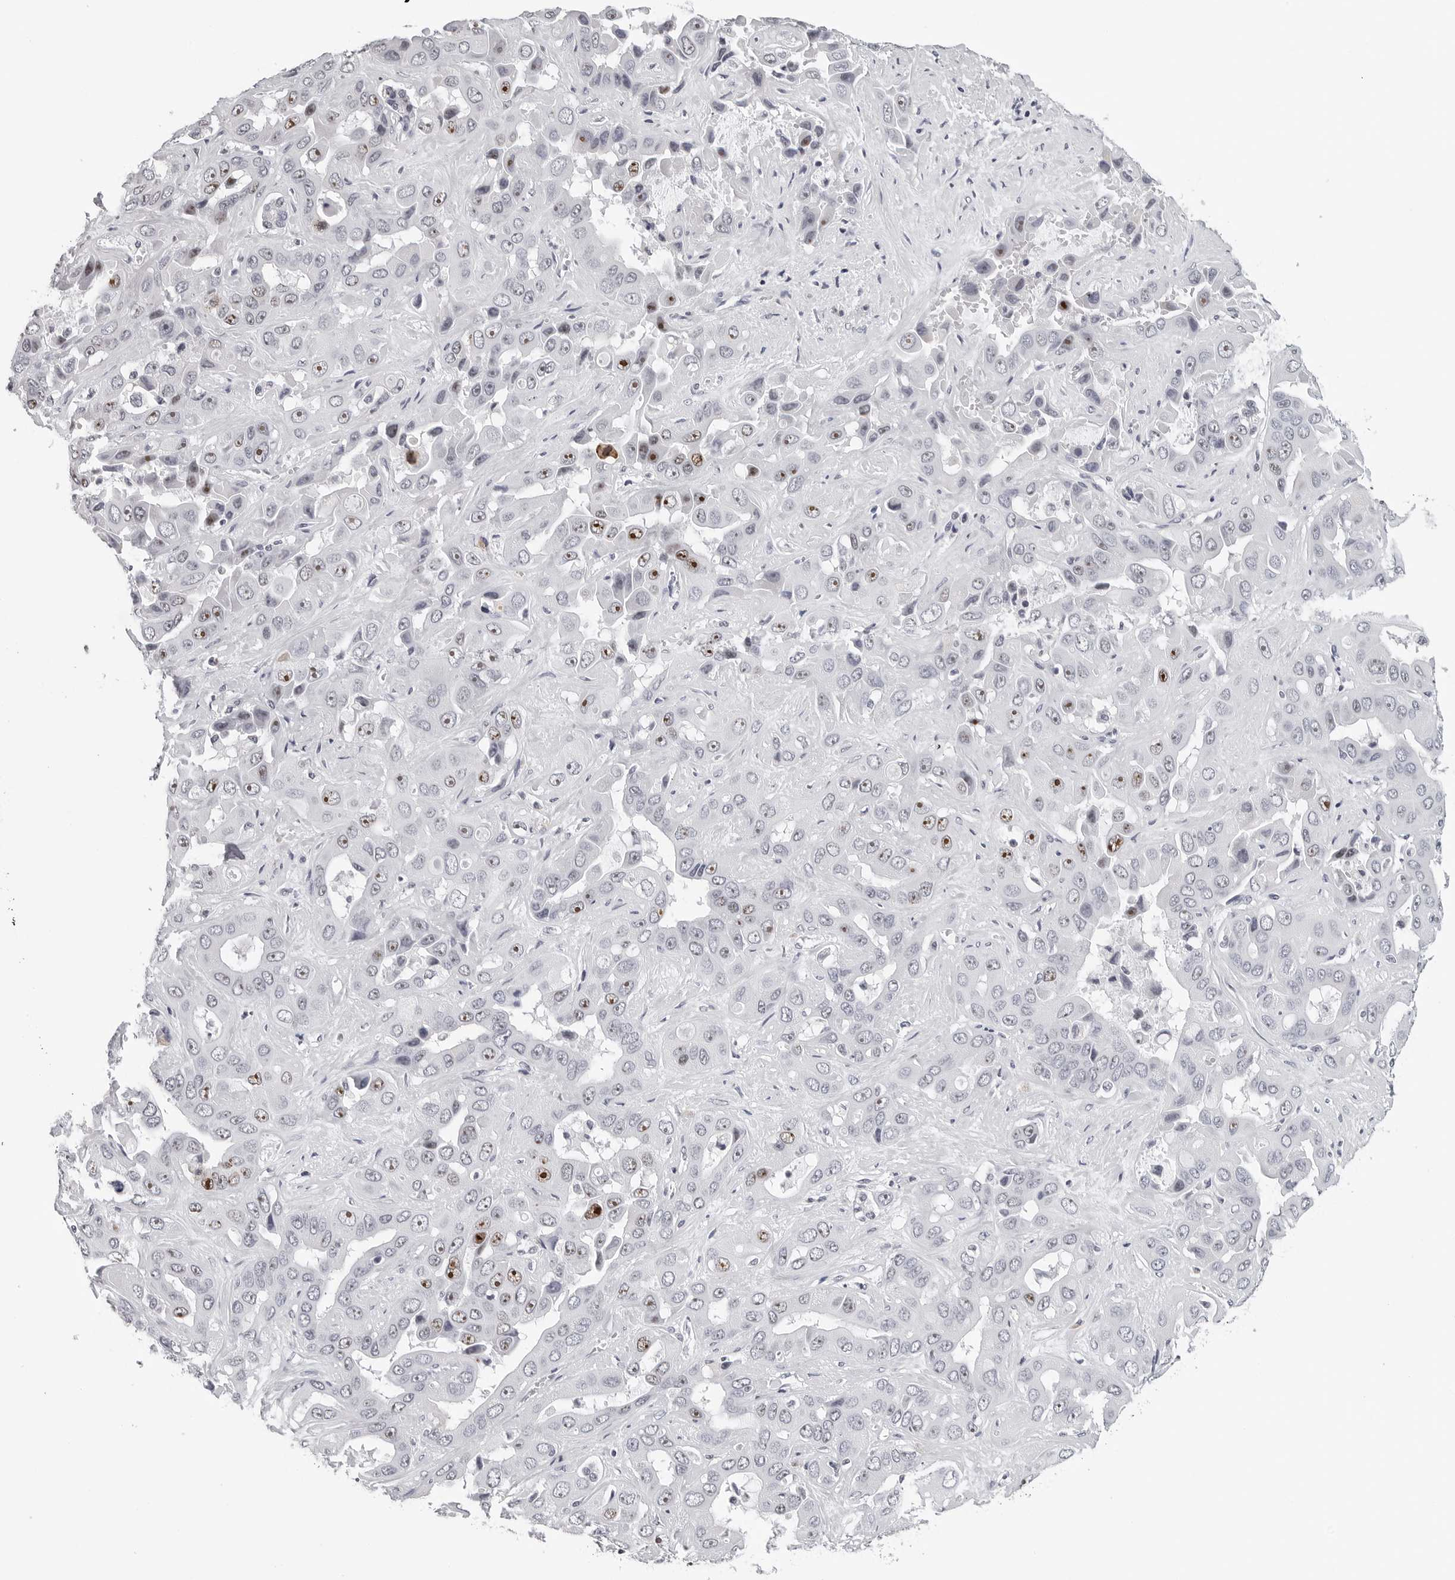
{"staining": {"intensity": "moderate", "quantity": "<25%", "location": "nuclear"}, "tissue": "liver cancer", "cell_type": "Tumor cells", "image_type": "cancer", "snomed": [{"axis": "morphology", "description": "Cholangiocarcinoma"}, {"axis": "topography", "description": "Liver"}], "caption": "A photomicrograph of human liver cancer stained for a protein shows moderate nuclear brown staining in tumor cells. (Stains: DAB (3,3'-diaminobenzidine) in brown, nuclei in blue, Microscopy: brightfield microscopy at high magnification).", "gene": "GNL2", "patient": {"sex": "female", "age": 52}}